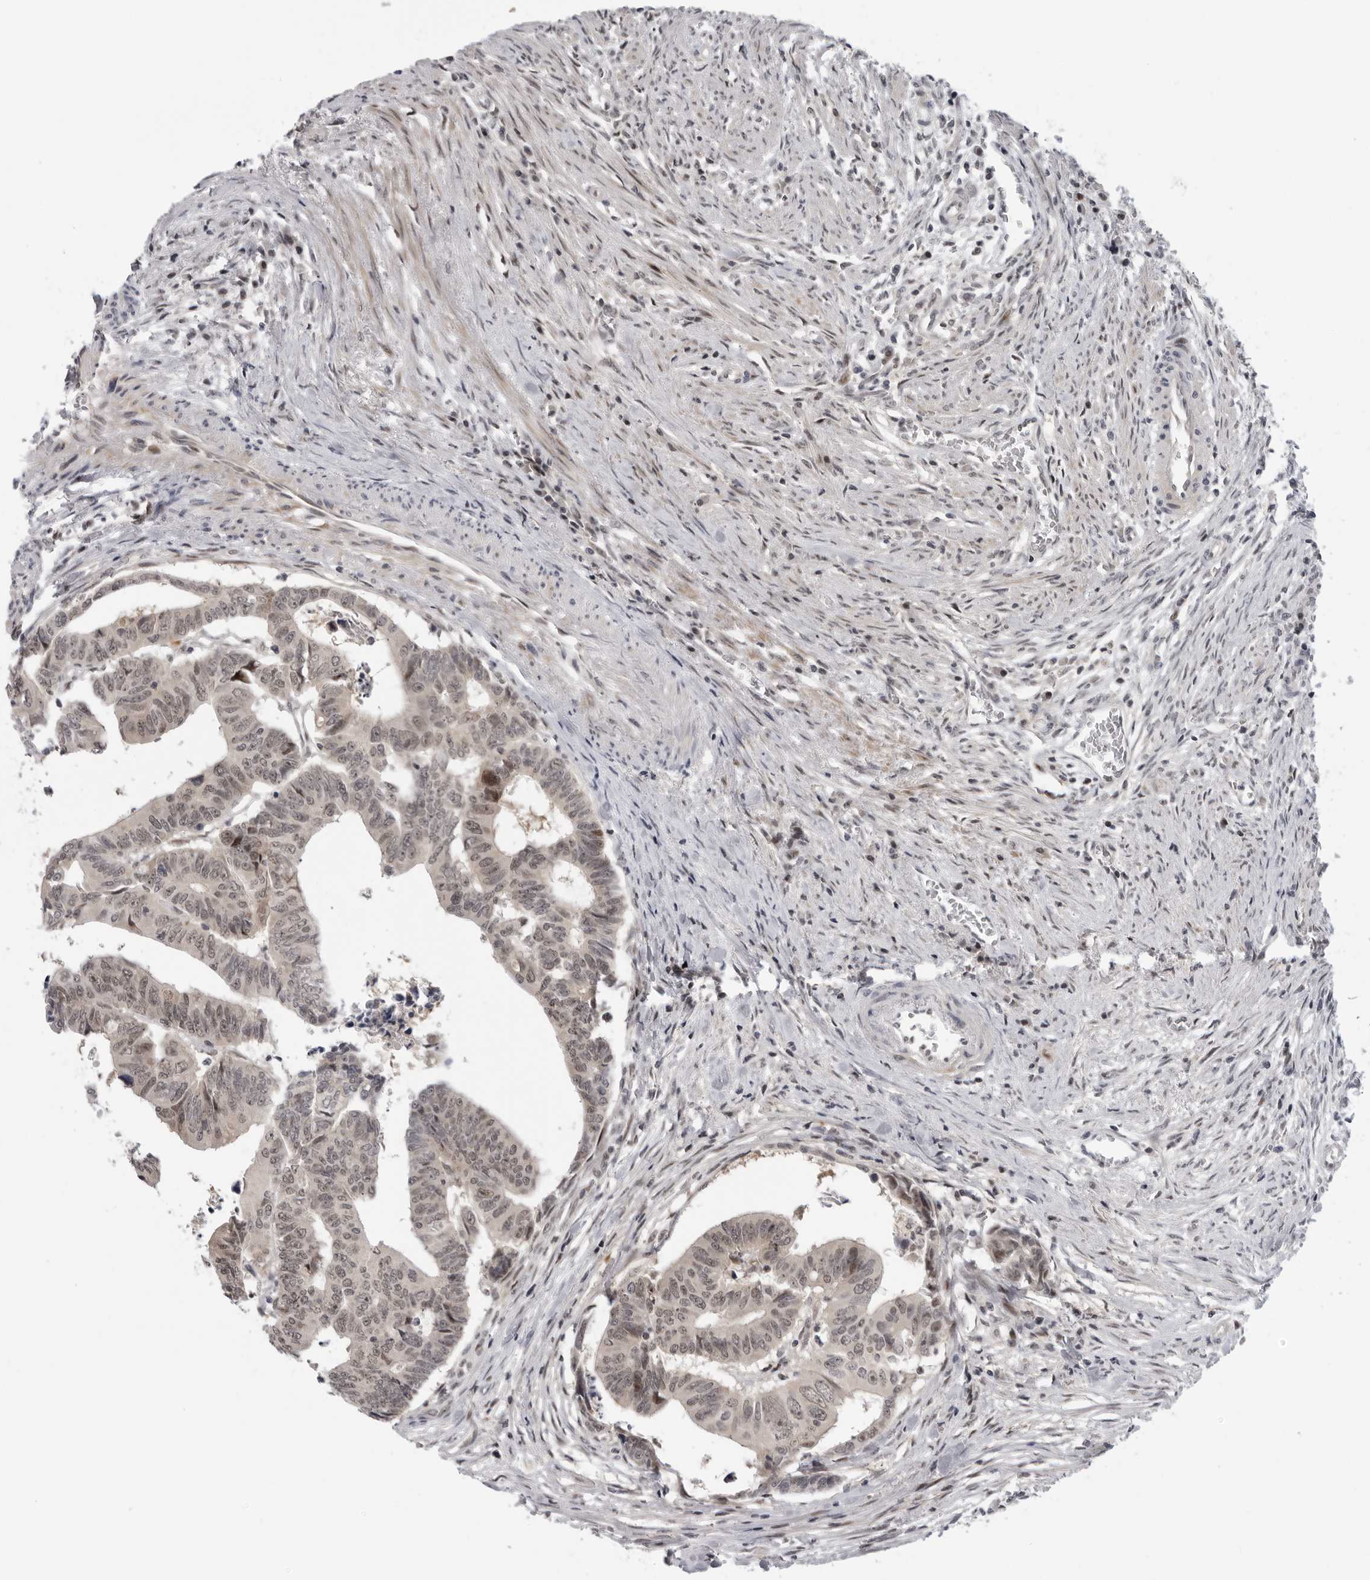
{"staining": {"intensity": "weak", "quantity": ">75%", "location": "nuclear"}, "tissue": "colorectal cancer", "cell_type": "Tumor cells", "image_type": "cancer", "snomed": [{"axis": "morphology", "description": "Adenocarcinoma, NOS"}, {"axis": "topography", "description": "Rectum"}], "caption": "A photomicrograph showing weak nuclear expression in about >75% of tumor cells in colorectal adenocarcinoma, as visualized by brown immunohistochemical staining.", "gene": "ALPK2", "patient": {"sex": "female", "age": 65}}